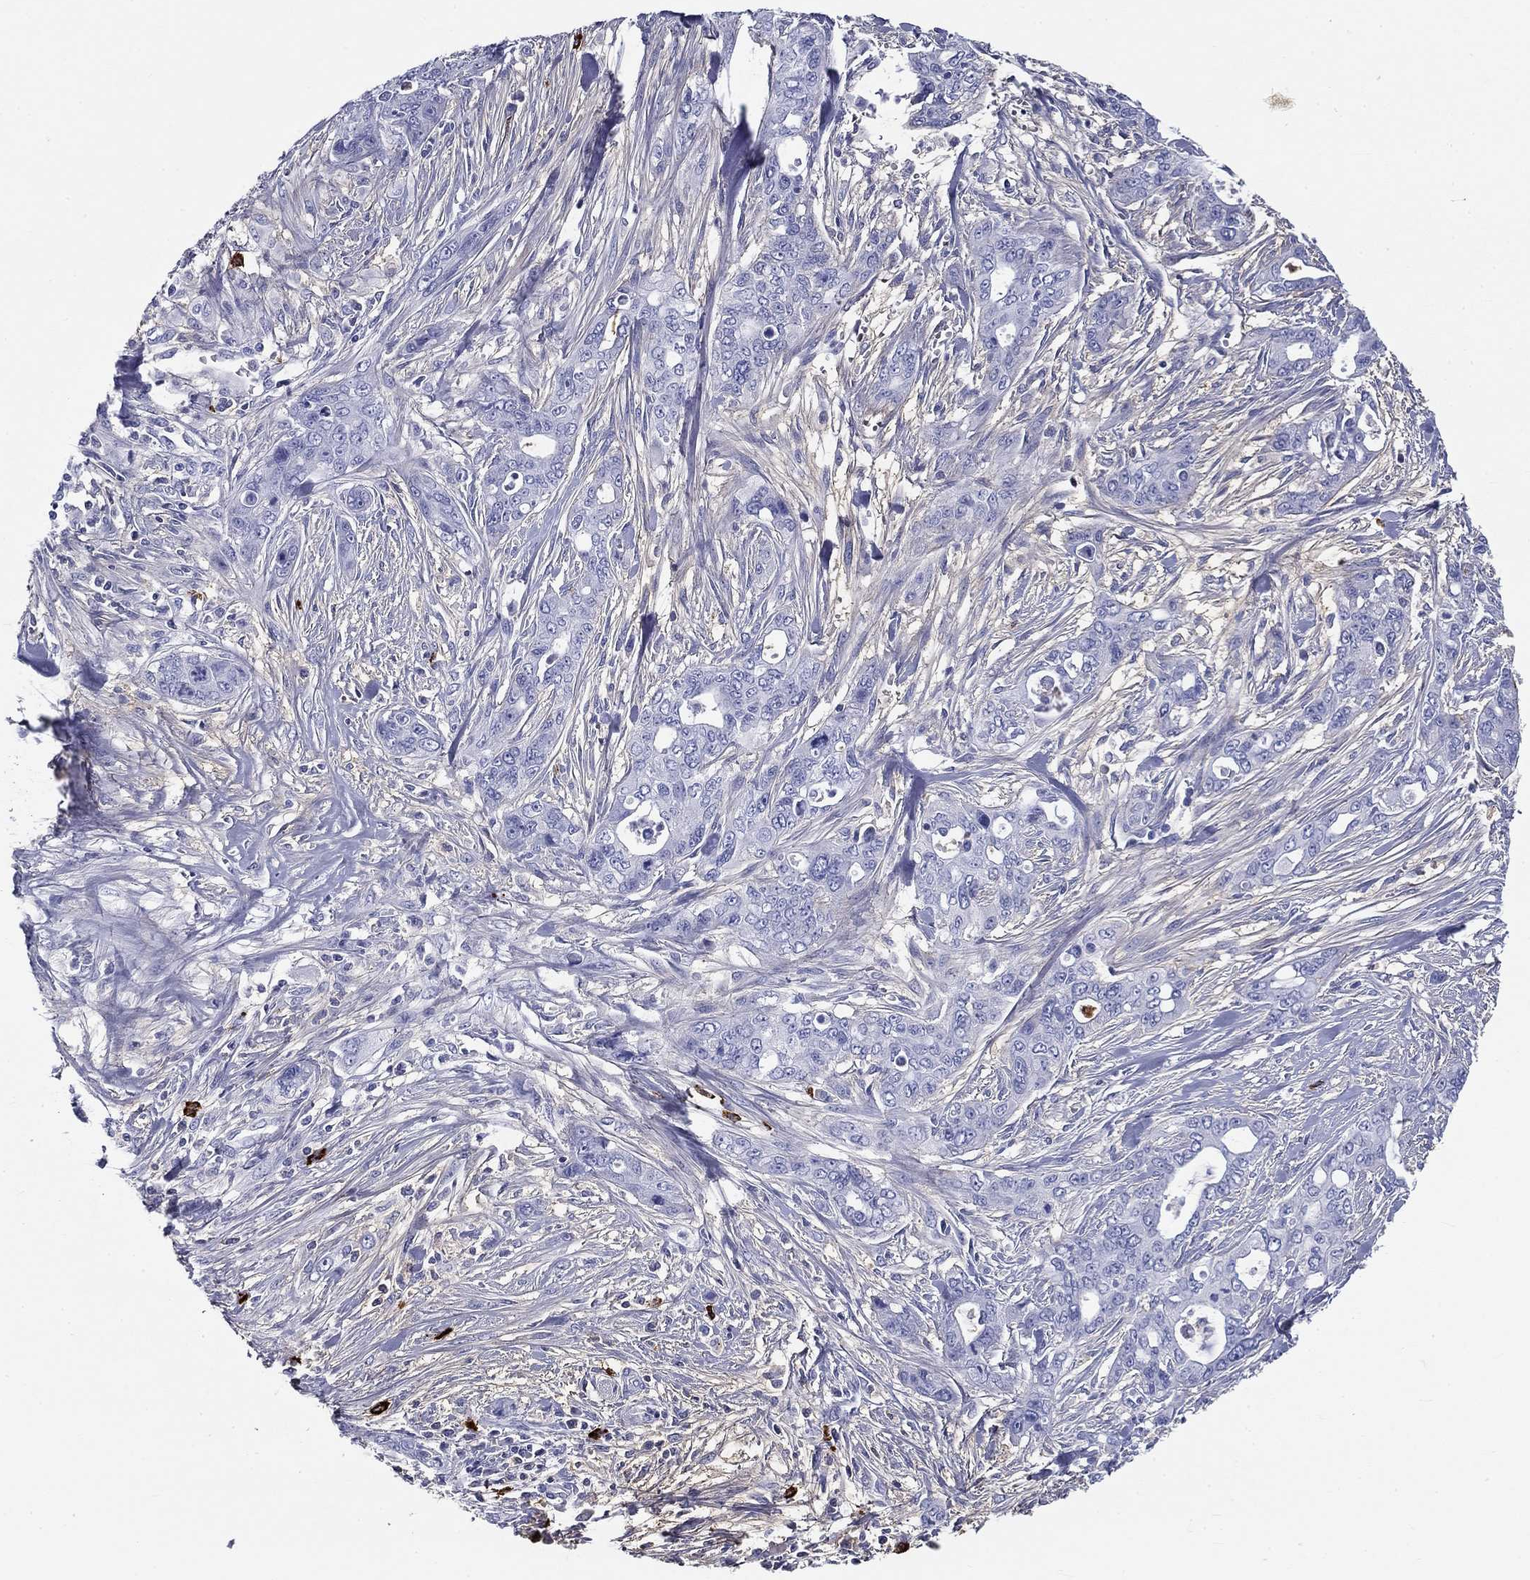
{"staining": {"intensity": "negative", "quantity": "none", "location": "none"}, "tissue": "pancreatic cancer", "cell_type": "Tumor cells", "image_type": "cancer", "snomed": [{"axis": "morphology", "description": "Adenocarcinoma, NOS"}, {"axis": "topography", "description": "Pancreas"}], "caption": "Adenocarcinoma (pancreatic) was stained to show a protein in brown. There is no significant expression in tumor cells. (DAB (3,3'-diaminobenzidine) IHC with hematoxylin counter stain).", "gene": "CD40LG", "patient": {"sex": "male", "age": 47}}